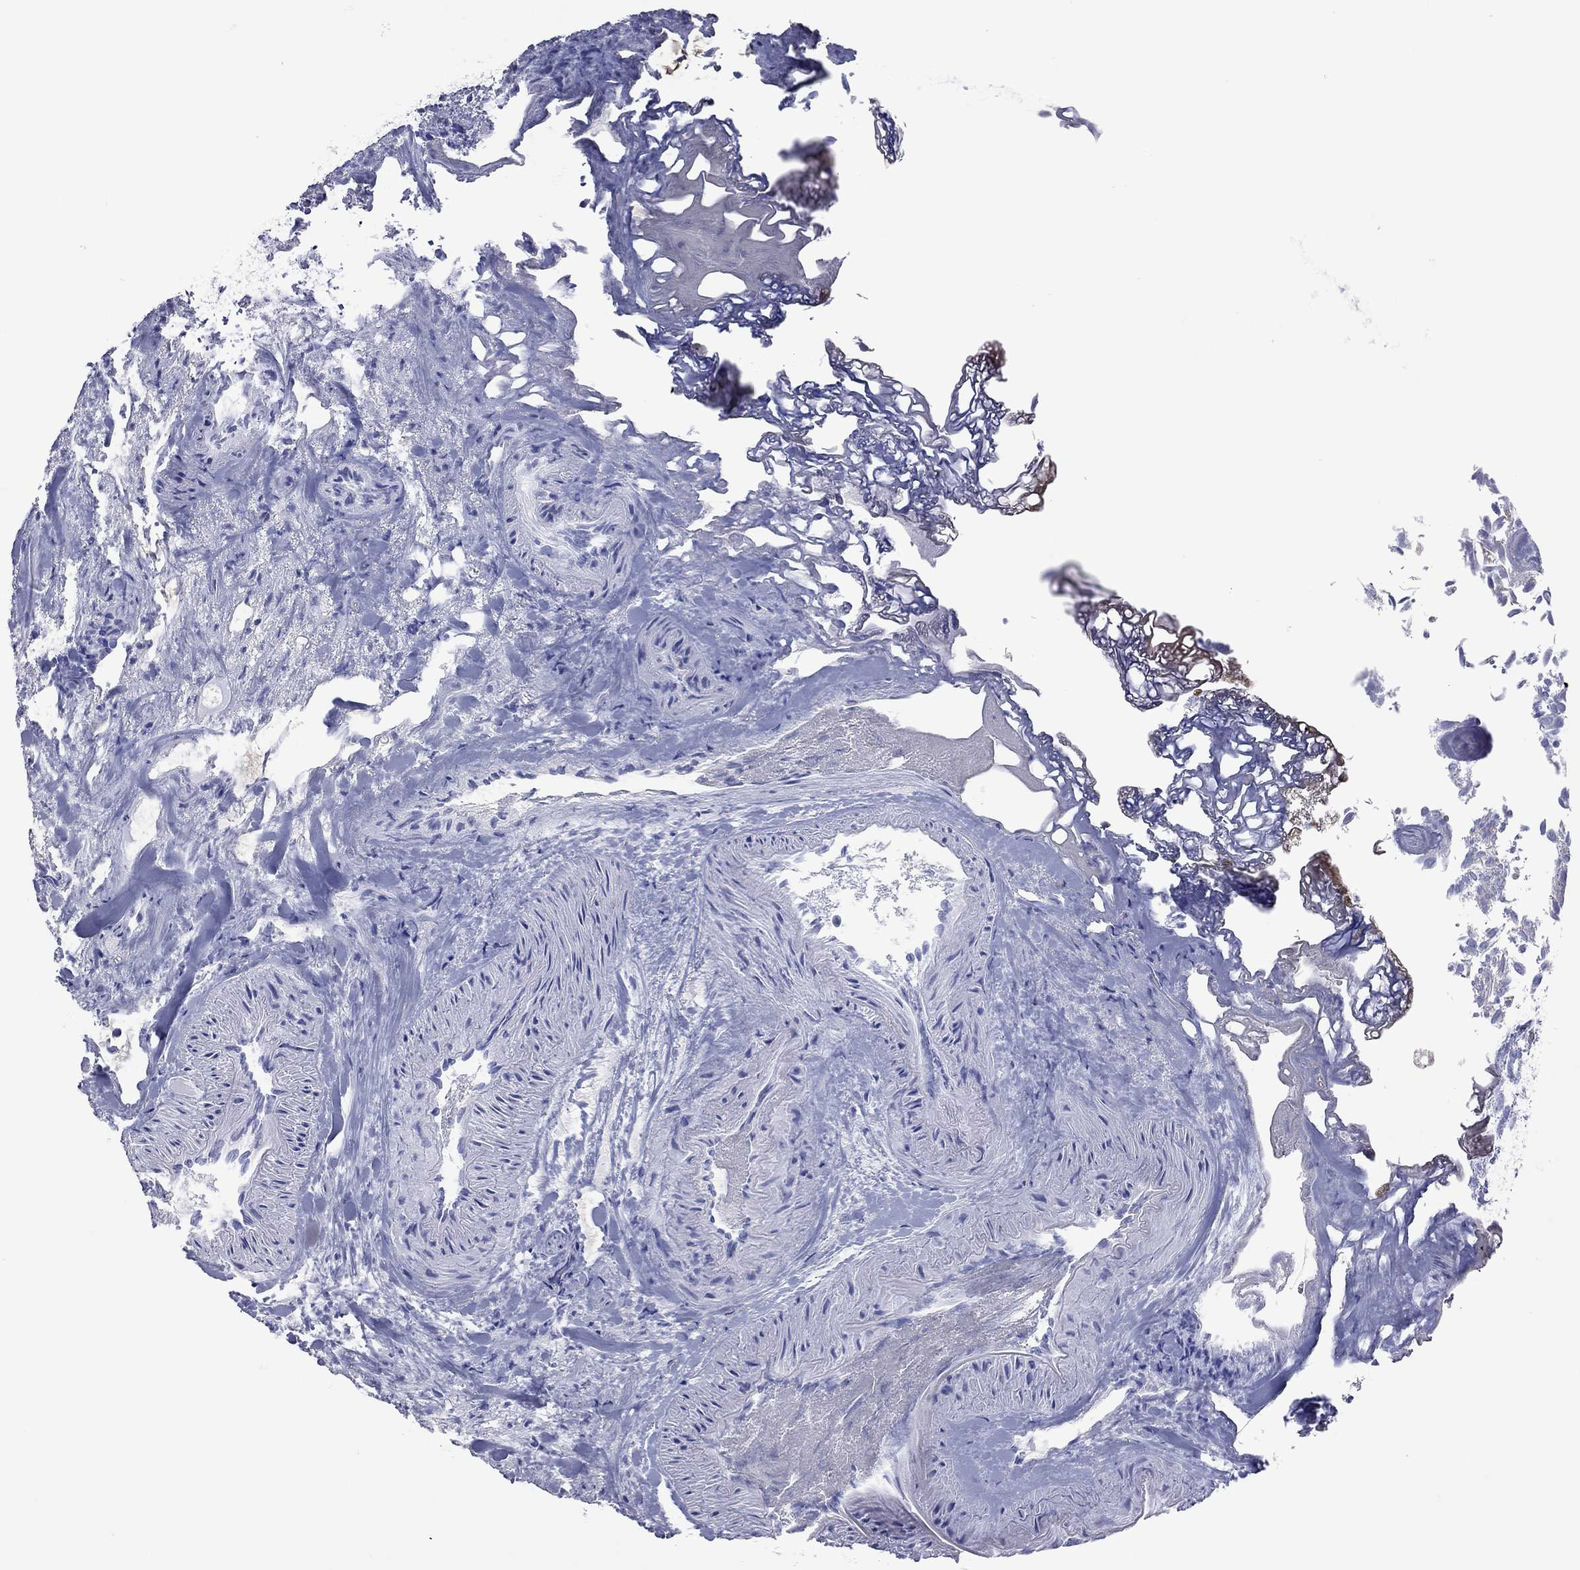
{"staining": {"intensity": "negative", "quantity": "none", "location": "none"}, "tissue": "urothelial cancer", "cell_type": "Tumor cells", "image_type": "cancer", "snomed": [{"axis": "morphology", "description": "Urothelial carcinoma, Low grade"}, {"axis": "topography", "description": "Urinary bladder"}], "caption": "Urothelial cancer stained for a protein using immunohistochemistry displays no staining tumor cells.", "gene": "VSIG10", "patient": {"sex": "male", "age": 77}}